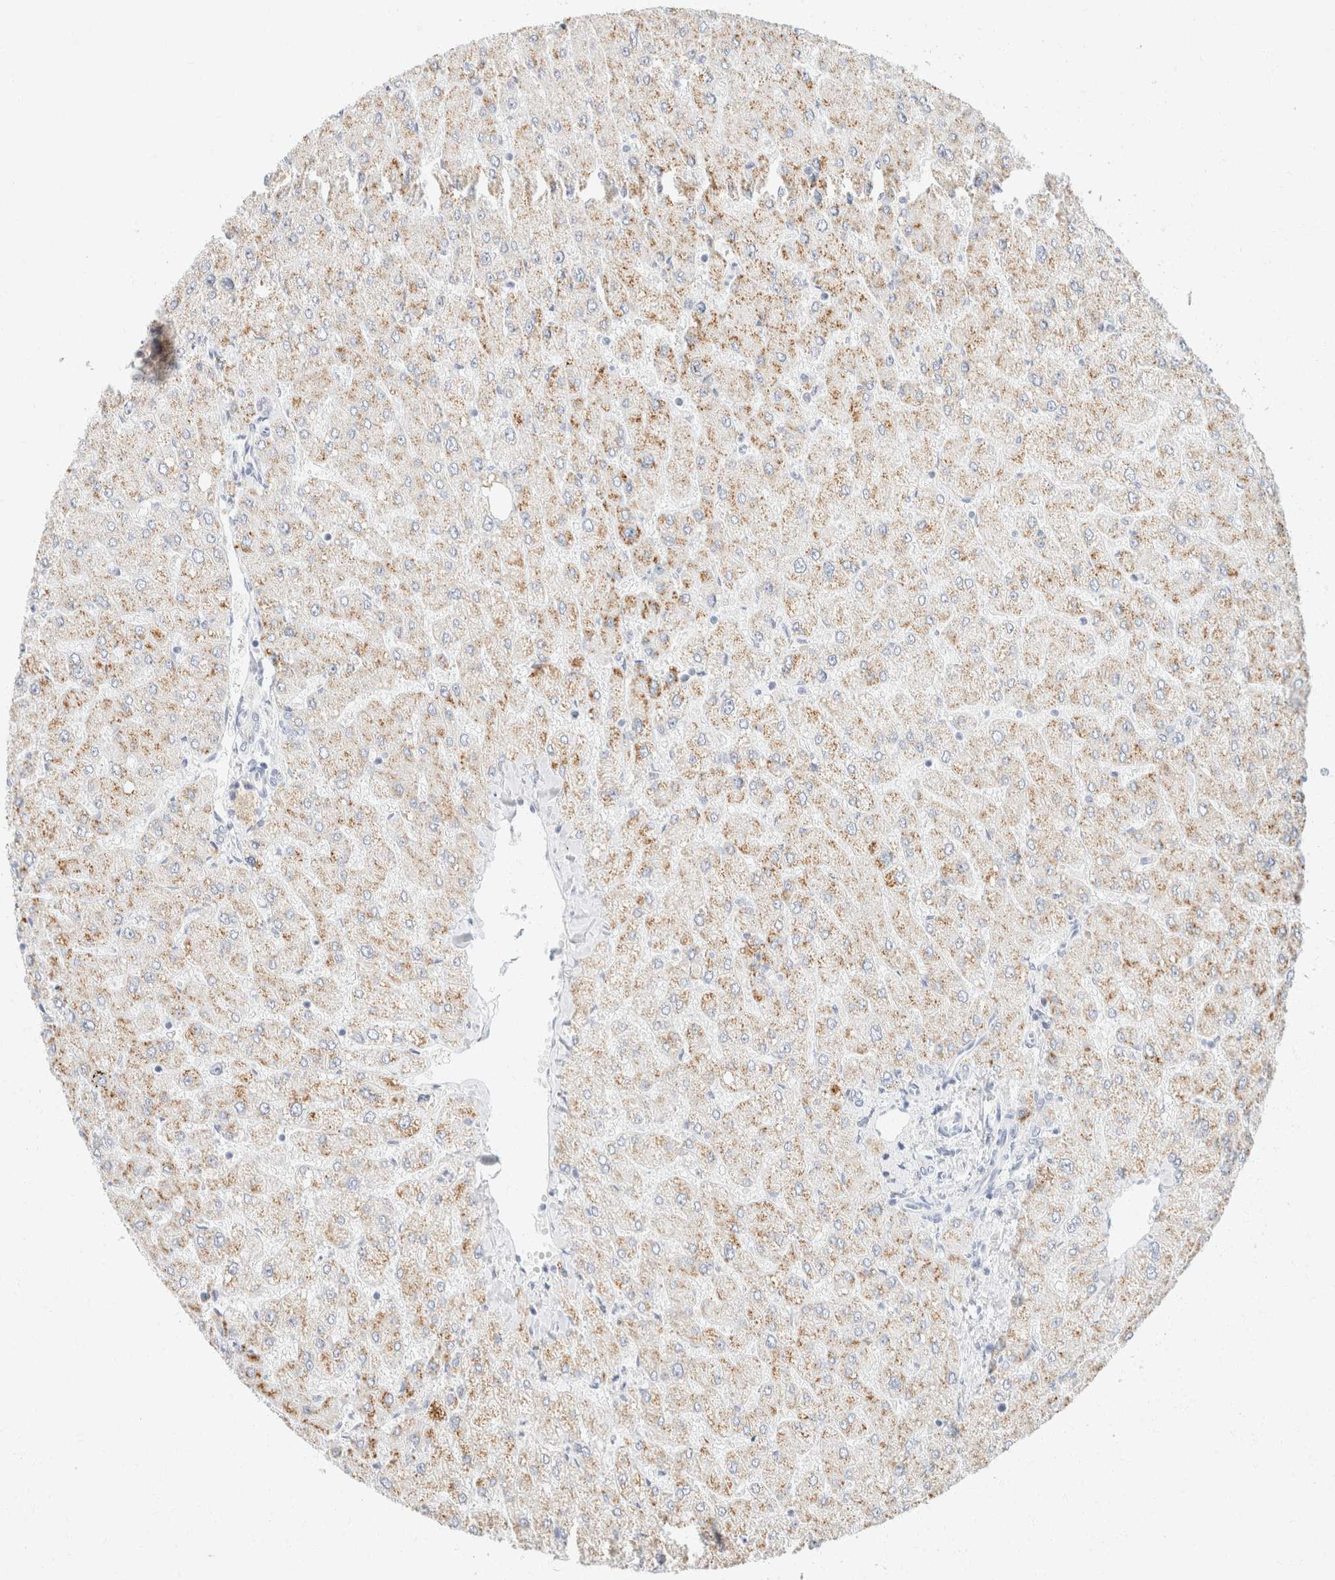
{"staining": {"intensity": "negative", "quantity": "none", "location": "none"}, "tissue": "liver", "cell_type": "Cholangiocytes", "image_type": "normal", "snomed": [{"axis": "morphology", "description": "Normal tissue, NOS"}, {"axis": "topography", "description": "Liver"}], "caption": "This is an immunohistochemistry (IHC) histopathology image of unremarkable human liver. There is no staining in cholangiocytes.", "gene": "KRT20", "patient": {"sex": "male", "age": 55}}